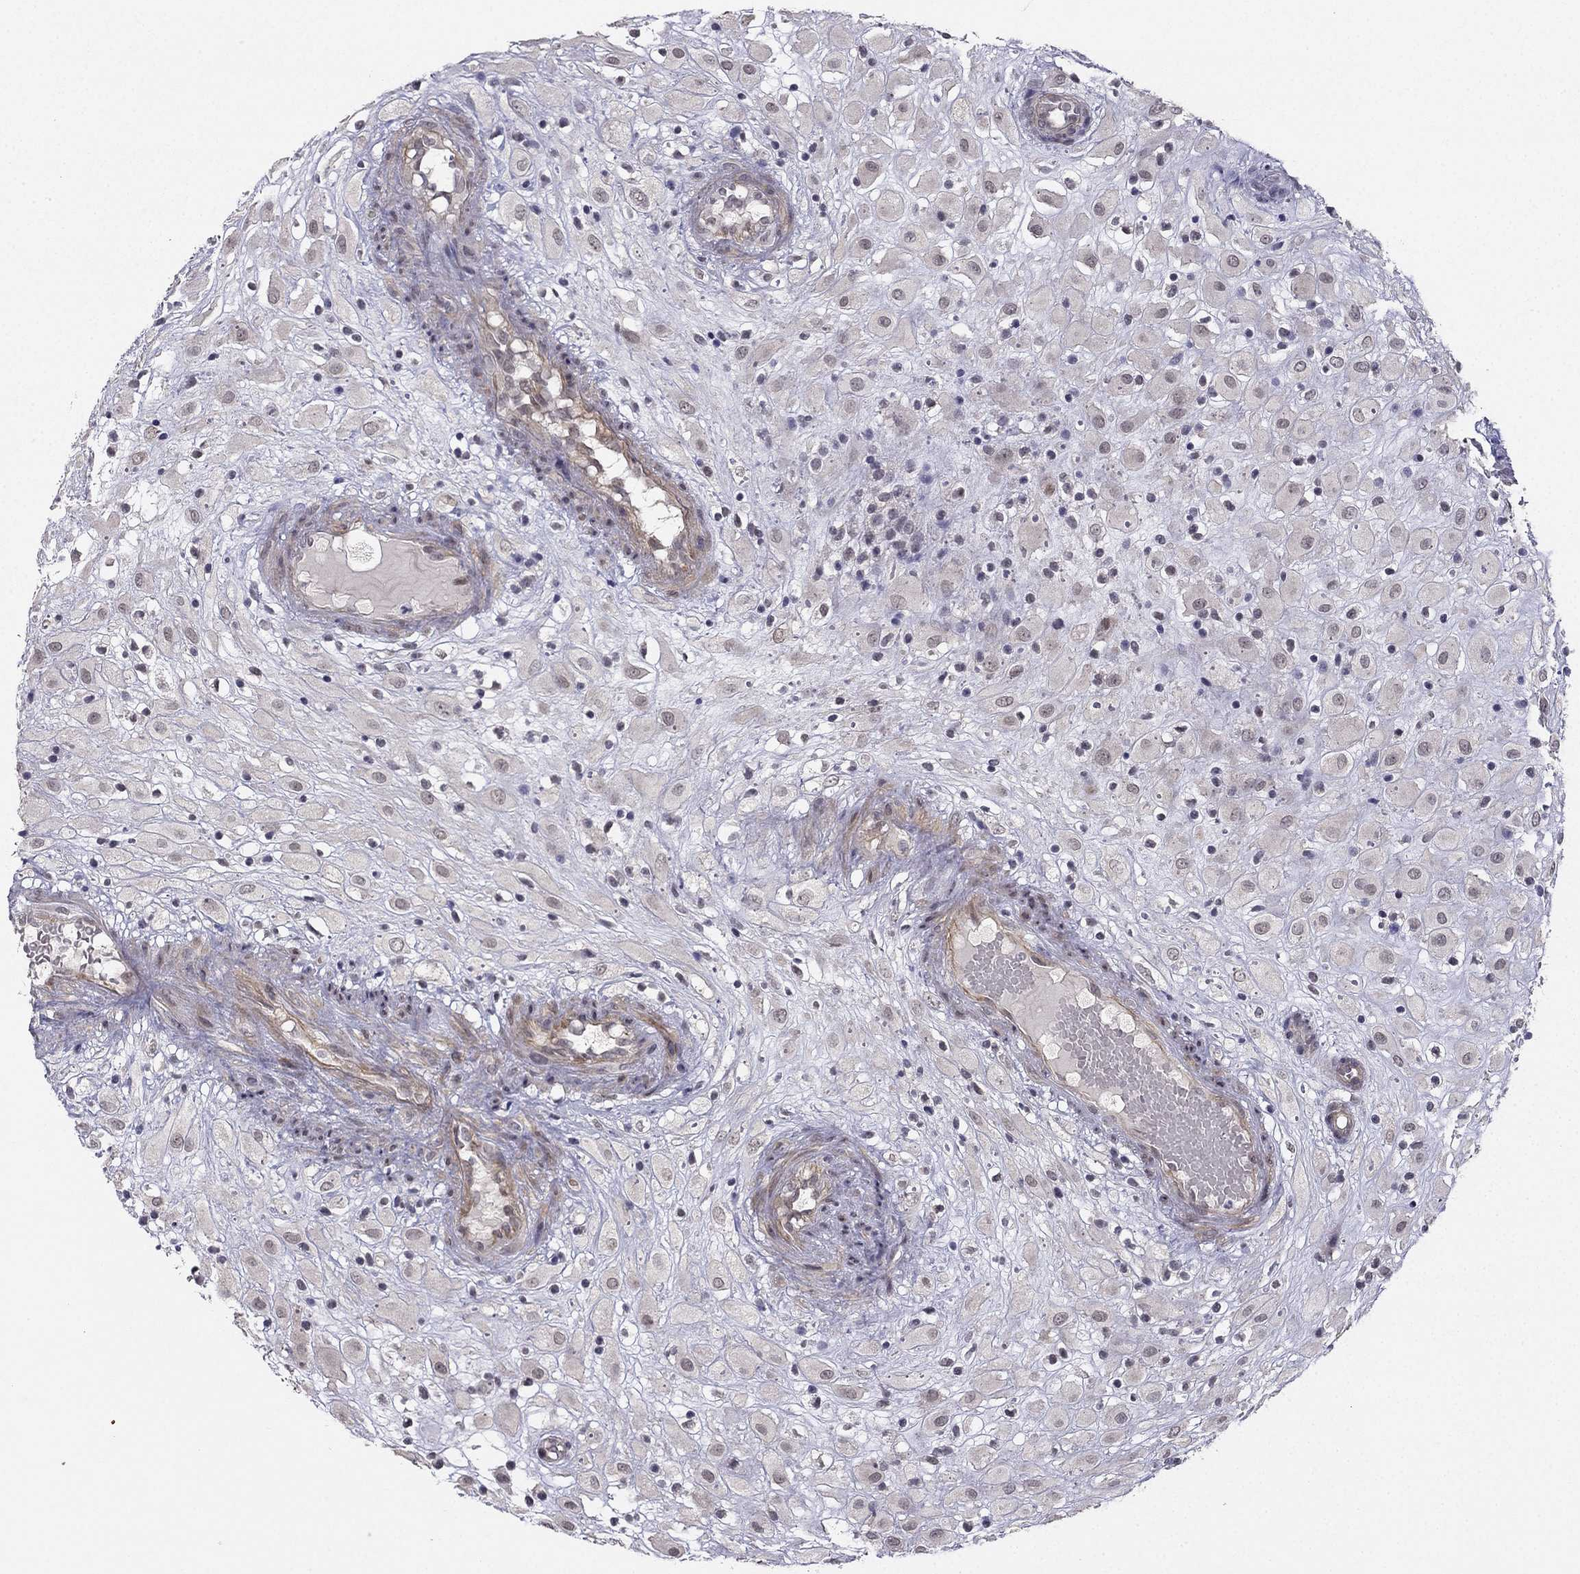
{"staining": {"intensity": "negative", "quantity": "none", "location": "none"}, "tissue": "placenta", "cell_type": "Decidual cells", "image_type": "normal", "snomed": [{"axis": "morphology", "description": "Normal tissue, NOS"}, {"axis": "topography", "description": "Placenta"}], "caption": "Immunohistochemical staining of normal placenta demonstrates no significant expression in decidual cells. Brightfield microscopy of IHC stained with DAB (3,3'-diaminobenzidine) (brown) and hematoxylin (blue), captured at high magnification.", "gene": "CHST8", "patient": {"sex": "female", "age": 24}}